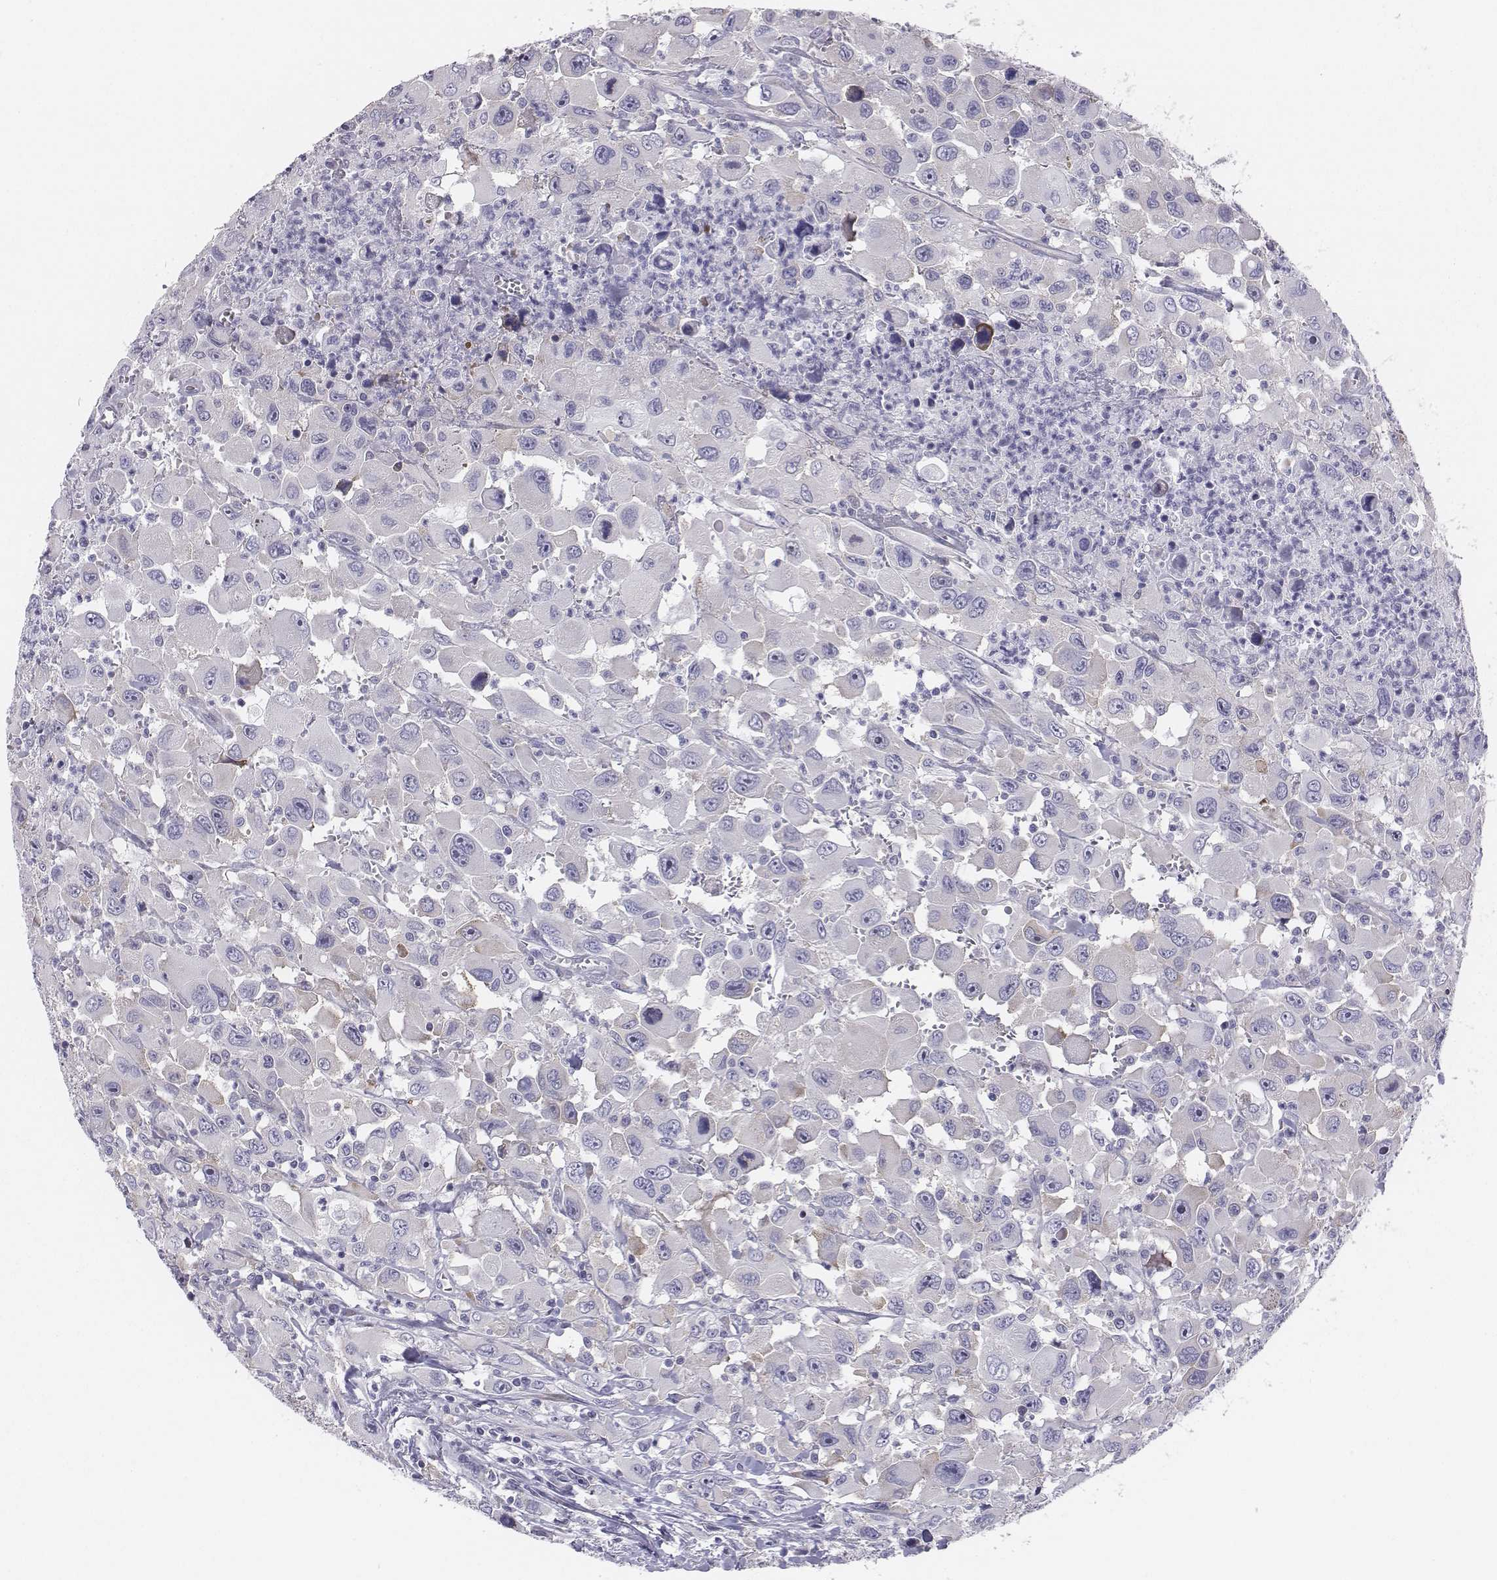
{"staining": {"intensity": "negative", "quantity": "none", "location": "none"}, "tissue": "head and neck cancer", "cell_type": "Tumor cells", "image_type": "cancer", "snomed": [{"axis": "morphology", "description": "Squamous cell carcinoma, NOS"}, {"axis": "morphology", "description": "Squamous cell carcinoma, metastatic, NOS"}, {"axis": "topography", "description": "Oral tissue"}, {"axis": "topography", "description": "Head-Neck"}], "caption": "A high-resolution photomicrograph shows IHC staining of head and neck squamous cell carcinoma, which demonstrates no significant positivity in tumor cells.", "gene": "CHST14", "patient": {"sex": "female", "age": 85}}